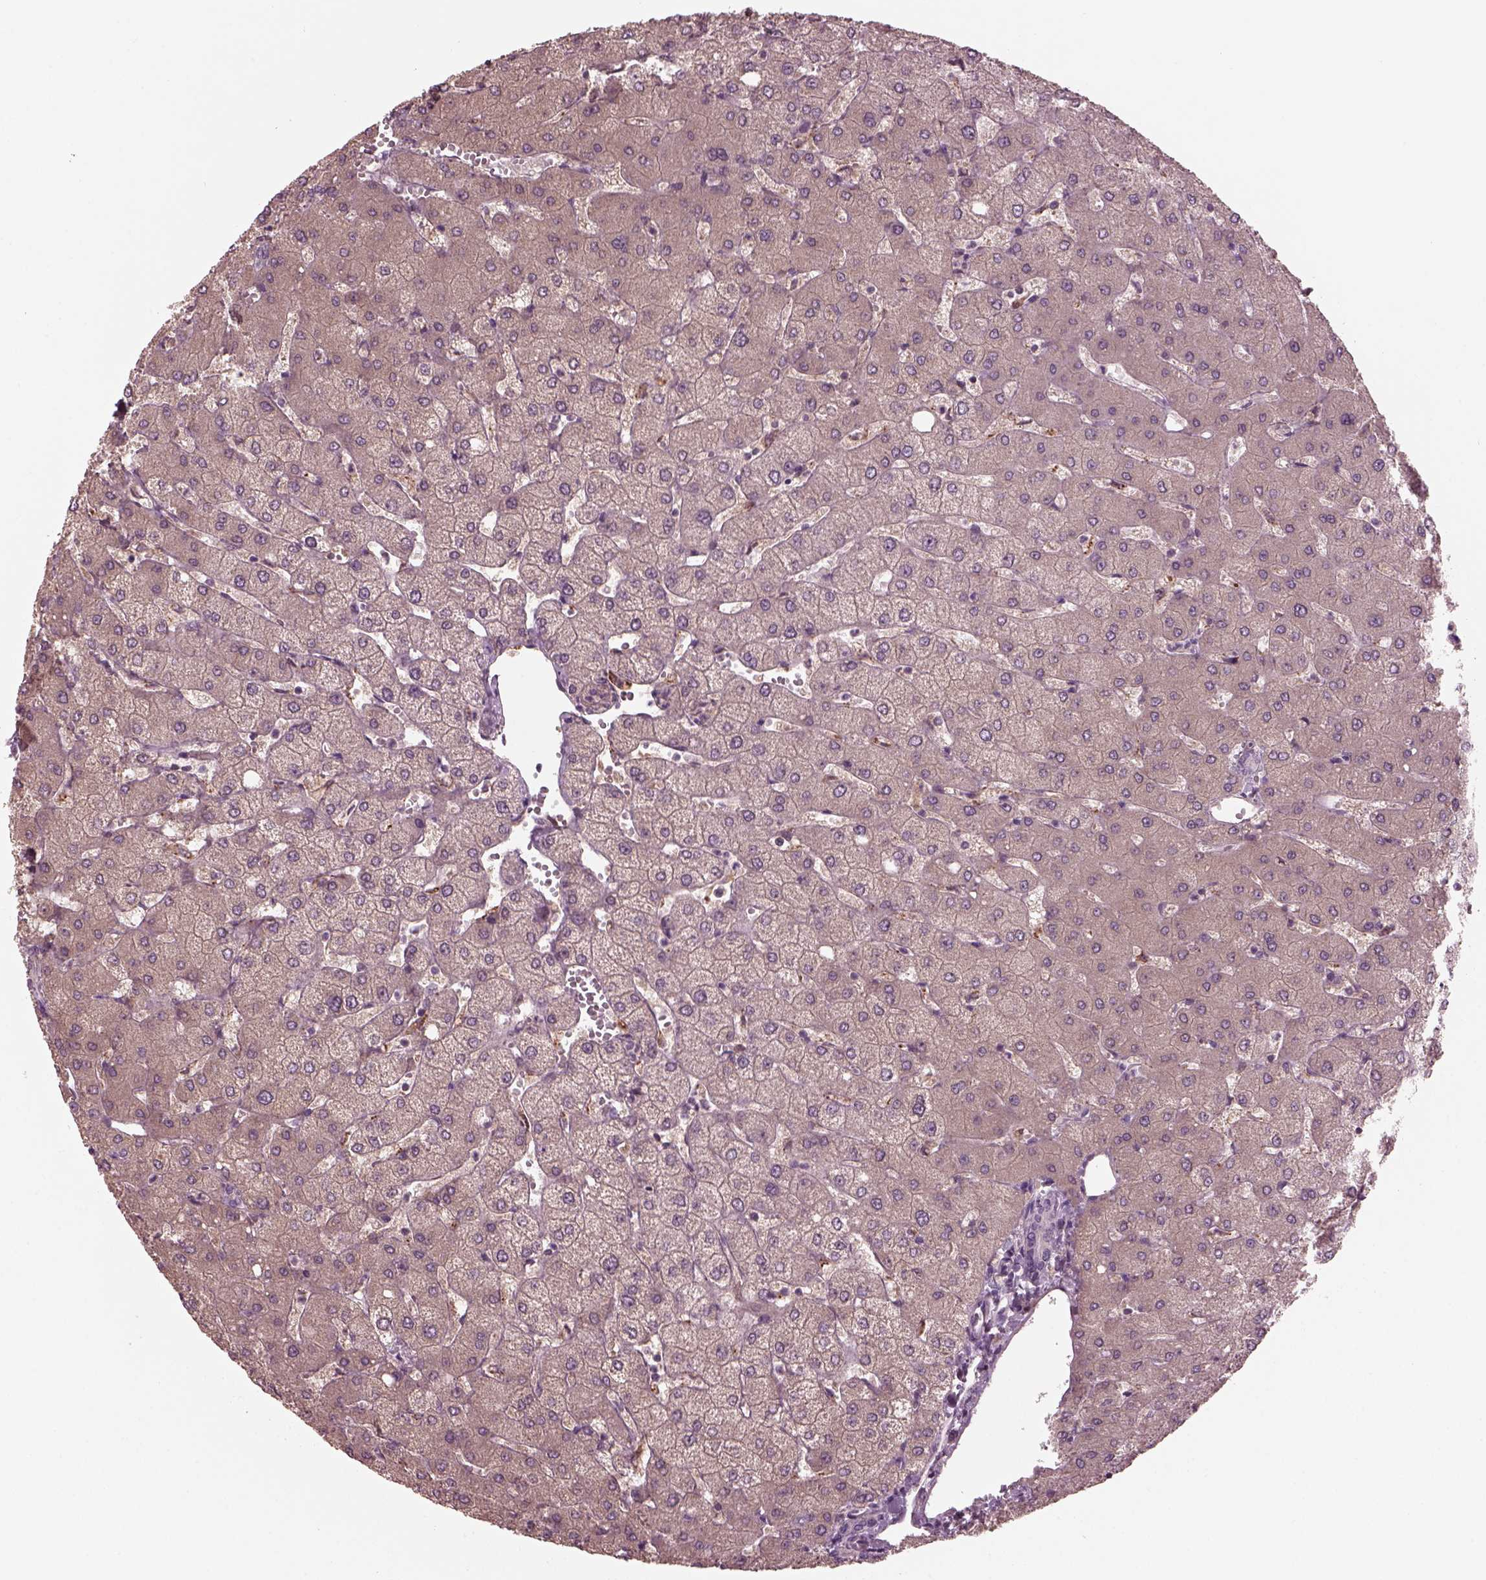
{"staining": {"intensity": "negative", "quantity": "none", "location": "none"}, "tissue": "liver", "cell_type": "Cholangiocytes", "image_type": "normal", "snomed": [{"axis": "morphology", "description": "Normal tissue, NOS"}, {"axis": "topography", "description": "Liver"}], "caption": "Immunohistochemistry (IHC) photomicrograph of unremarkable human liver stained for a protein (brown), which reveals no expression in cholangiocytes.", "gene": "PORCN", "patient": {"sex": "female", "age": 54}}